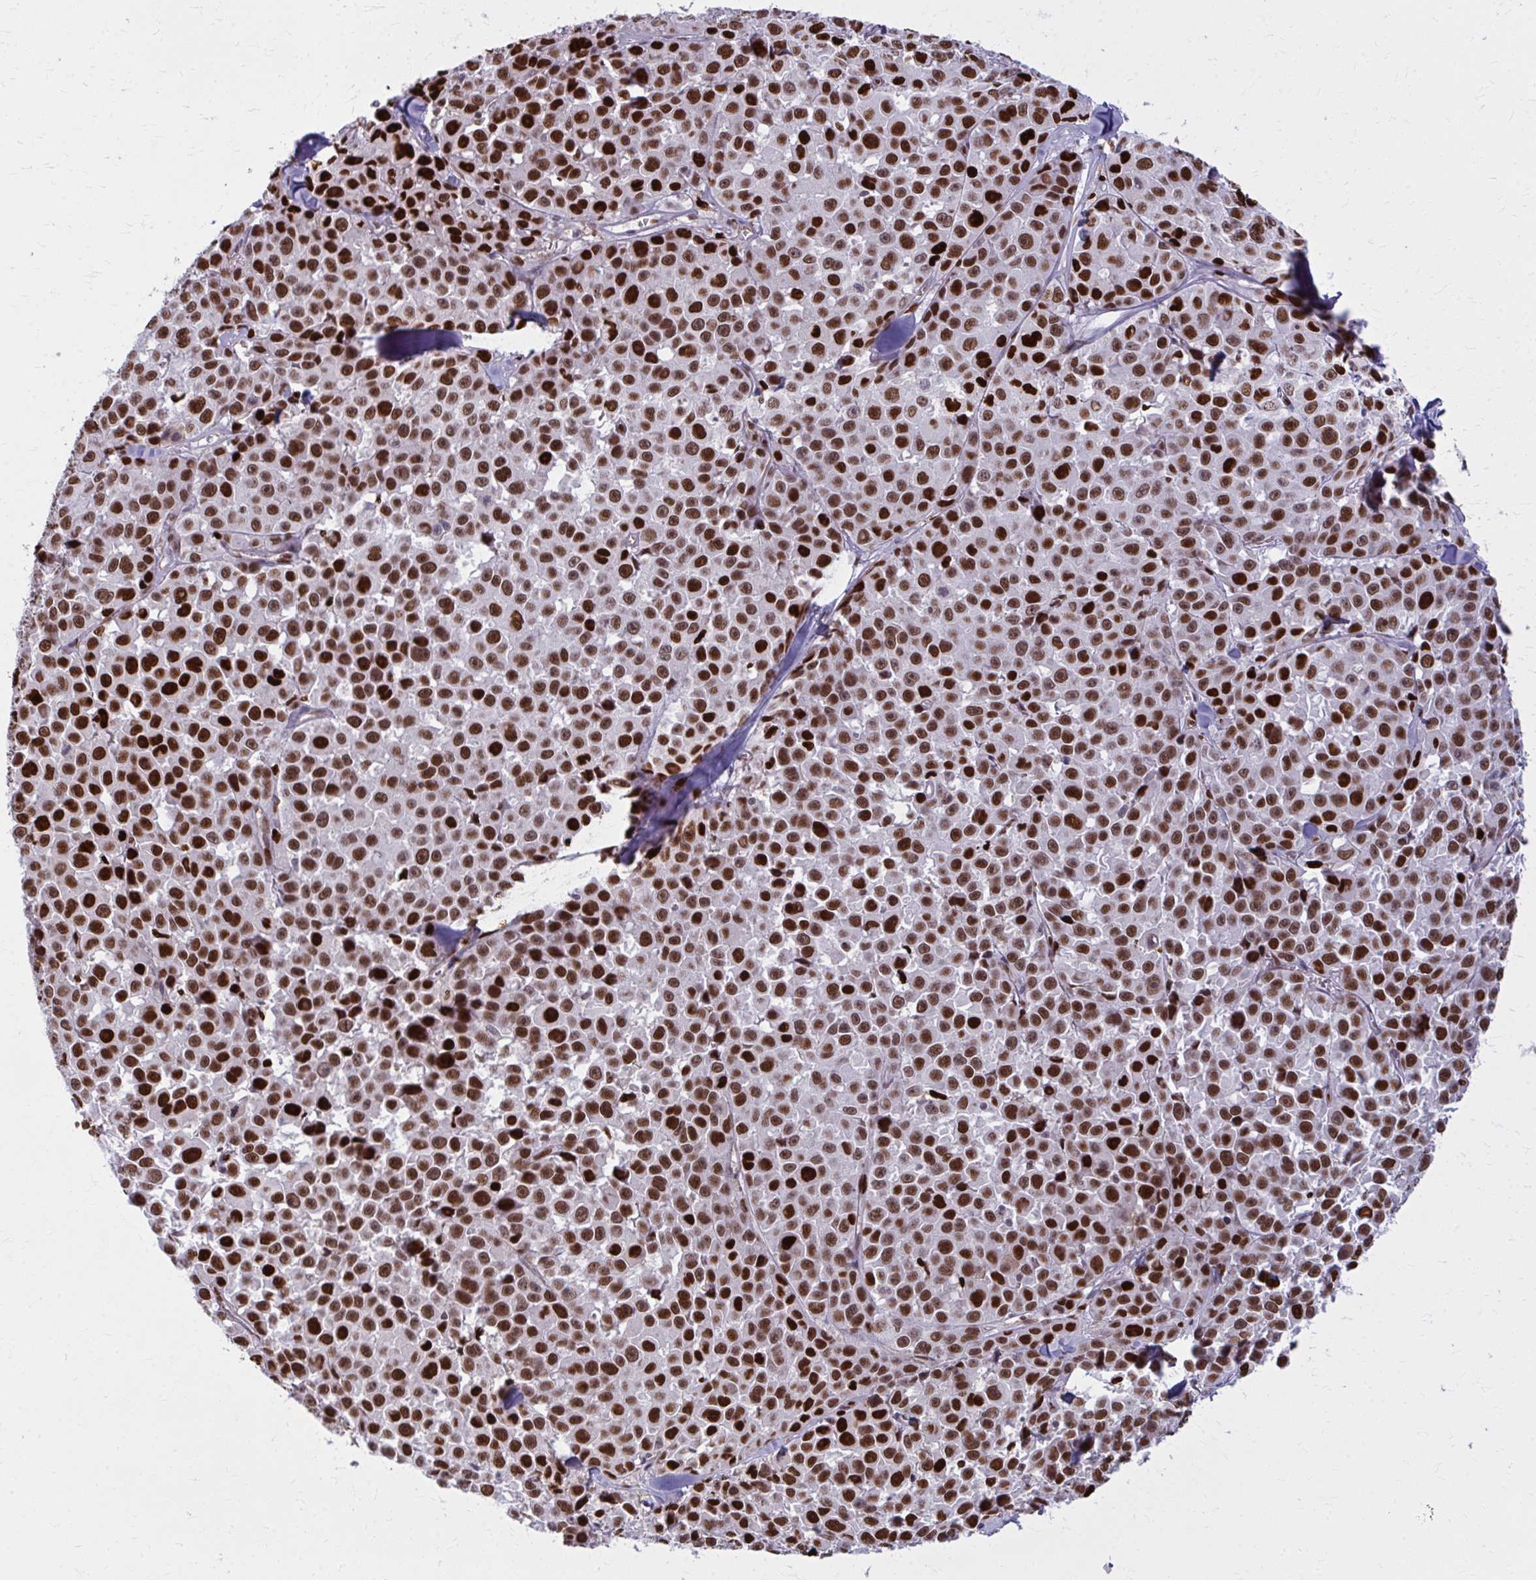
{"staining": {"intensity": "strong", "quantity": ">75%", "location": "nuclear"}, "tissue": "melanoma", "cell_type": "Tumor cells", "image_type": "cancer", "snomed": [{"axis": "morphology", "description": "Malignant melanoma, NOS"}, {"axis": "topography", "description": "Skin"}], "caption": "This micrograph exhibits IHC staining of malignant melanoma, with high strong nuclear expression in about >75% of tumor cells.", "gene": "ZNF559", "patient": {"sex": "female", "age": 66}}